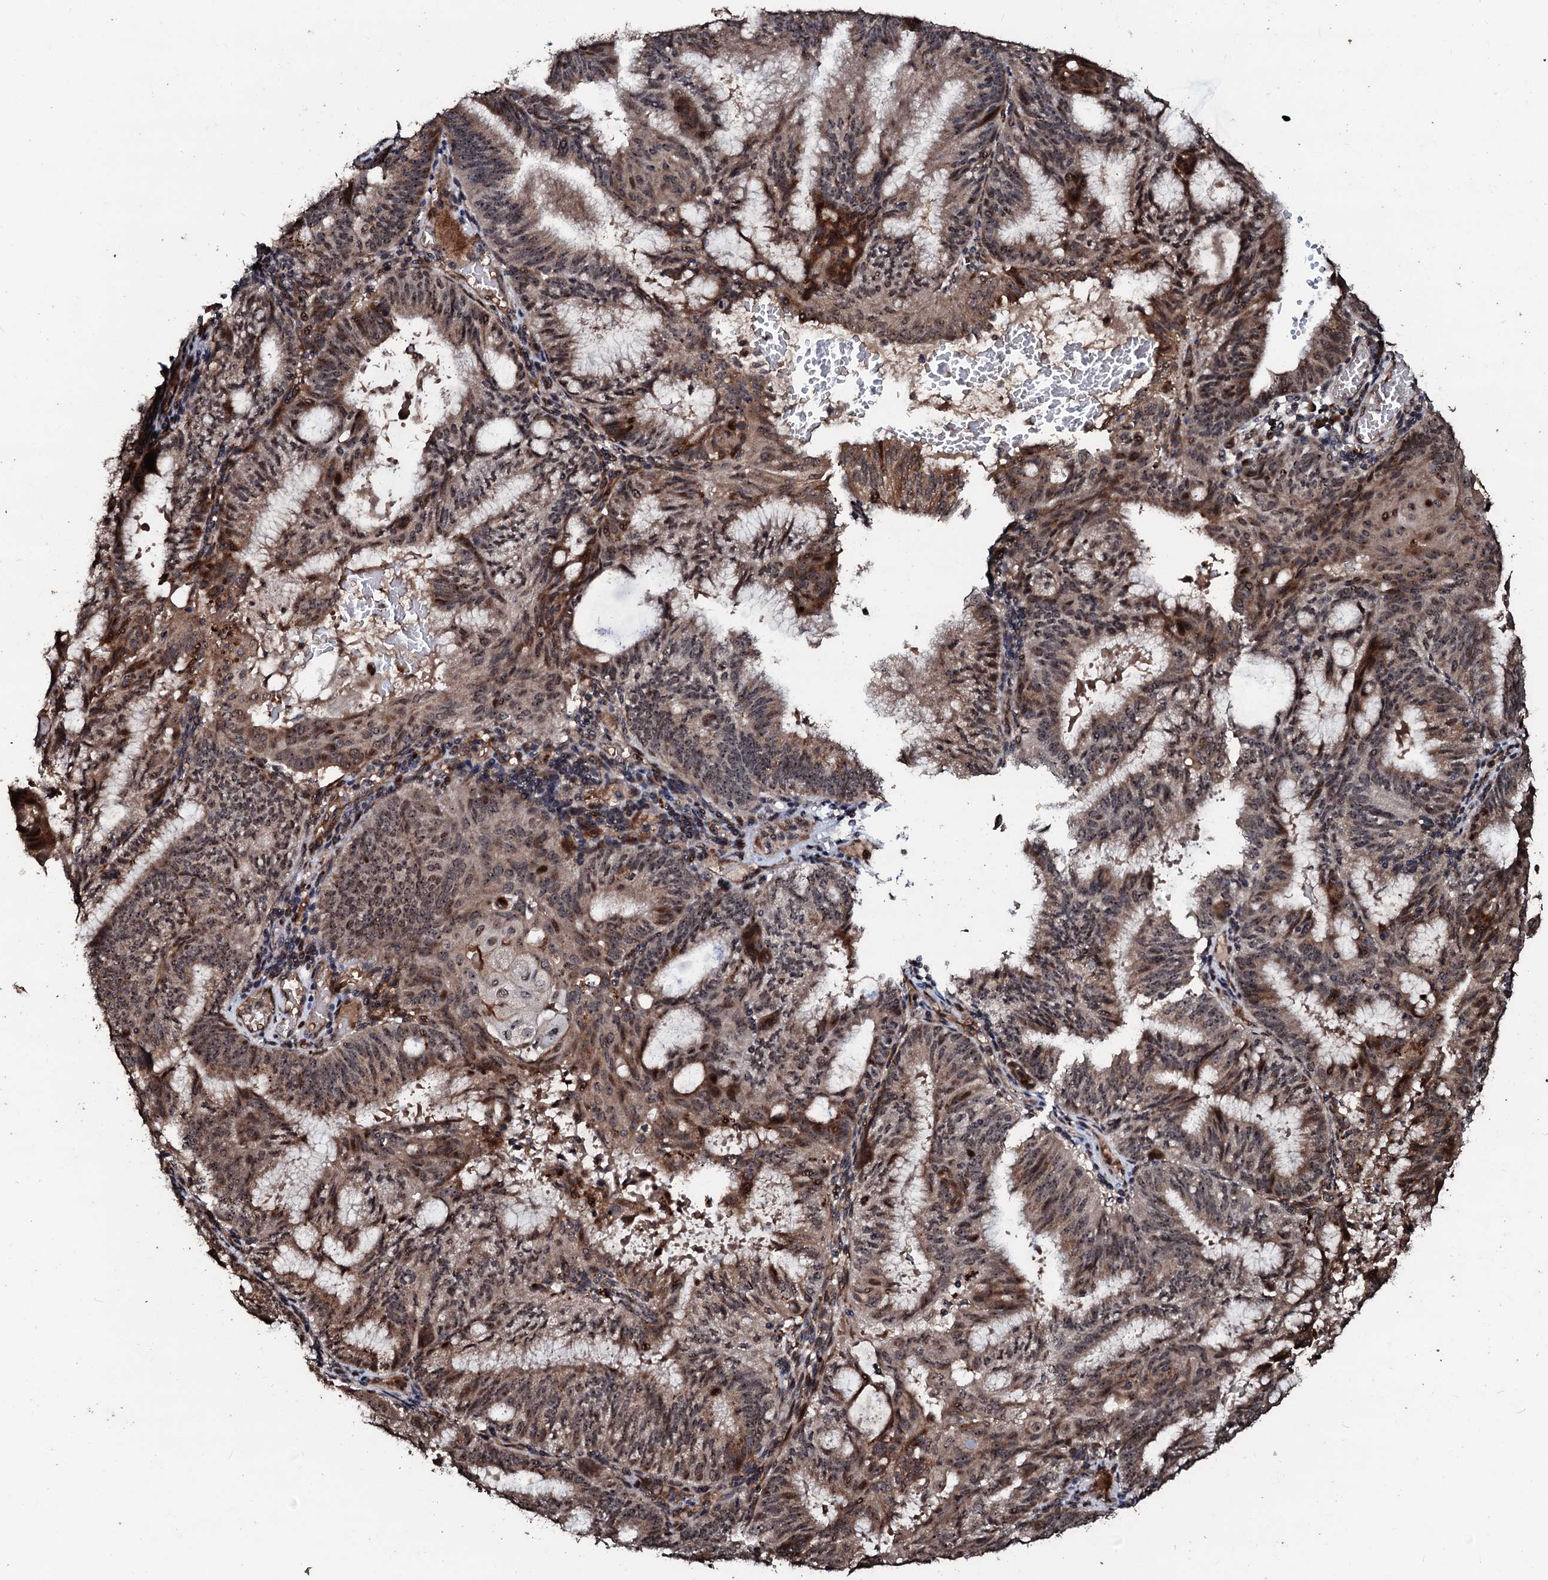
{"staining": {"intensity": "weak", "quantity": ">75%", "location": "cytoplasmic/membranous,nuclear"}, "tissue": "endometrial cancer", "cell_type": "Tumor cells", "image_type": "cancer", "snomed": [{"axis": "morphology", "description": "Adenocarcinoma, NOS"}, {"axis": "topography", "description": "Endometrium"}], "caption": "The photomicrograph reveals a brown stain indicating the presence of a protein in the cytoplasmic/membranous and nuclear of tumor cells in endometrial cancer. The staining was performed using DAB (3,3'-diaminobenzidine), with brown indicating positive protein expression. Nuclei are stained blue with hematoxylin.", "gene": "SUPT7L", "patient": {"sex": "female", "age": 49}}